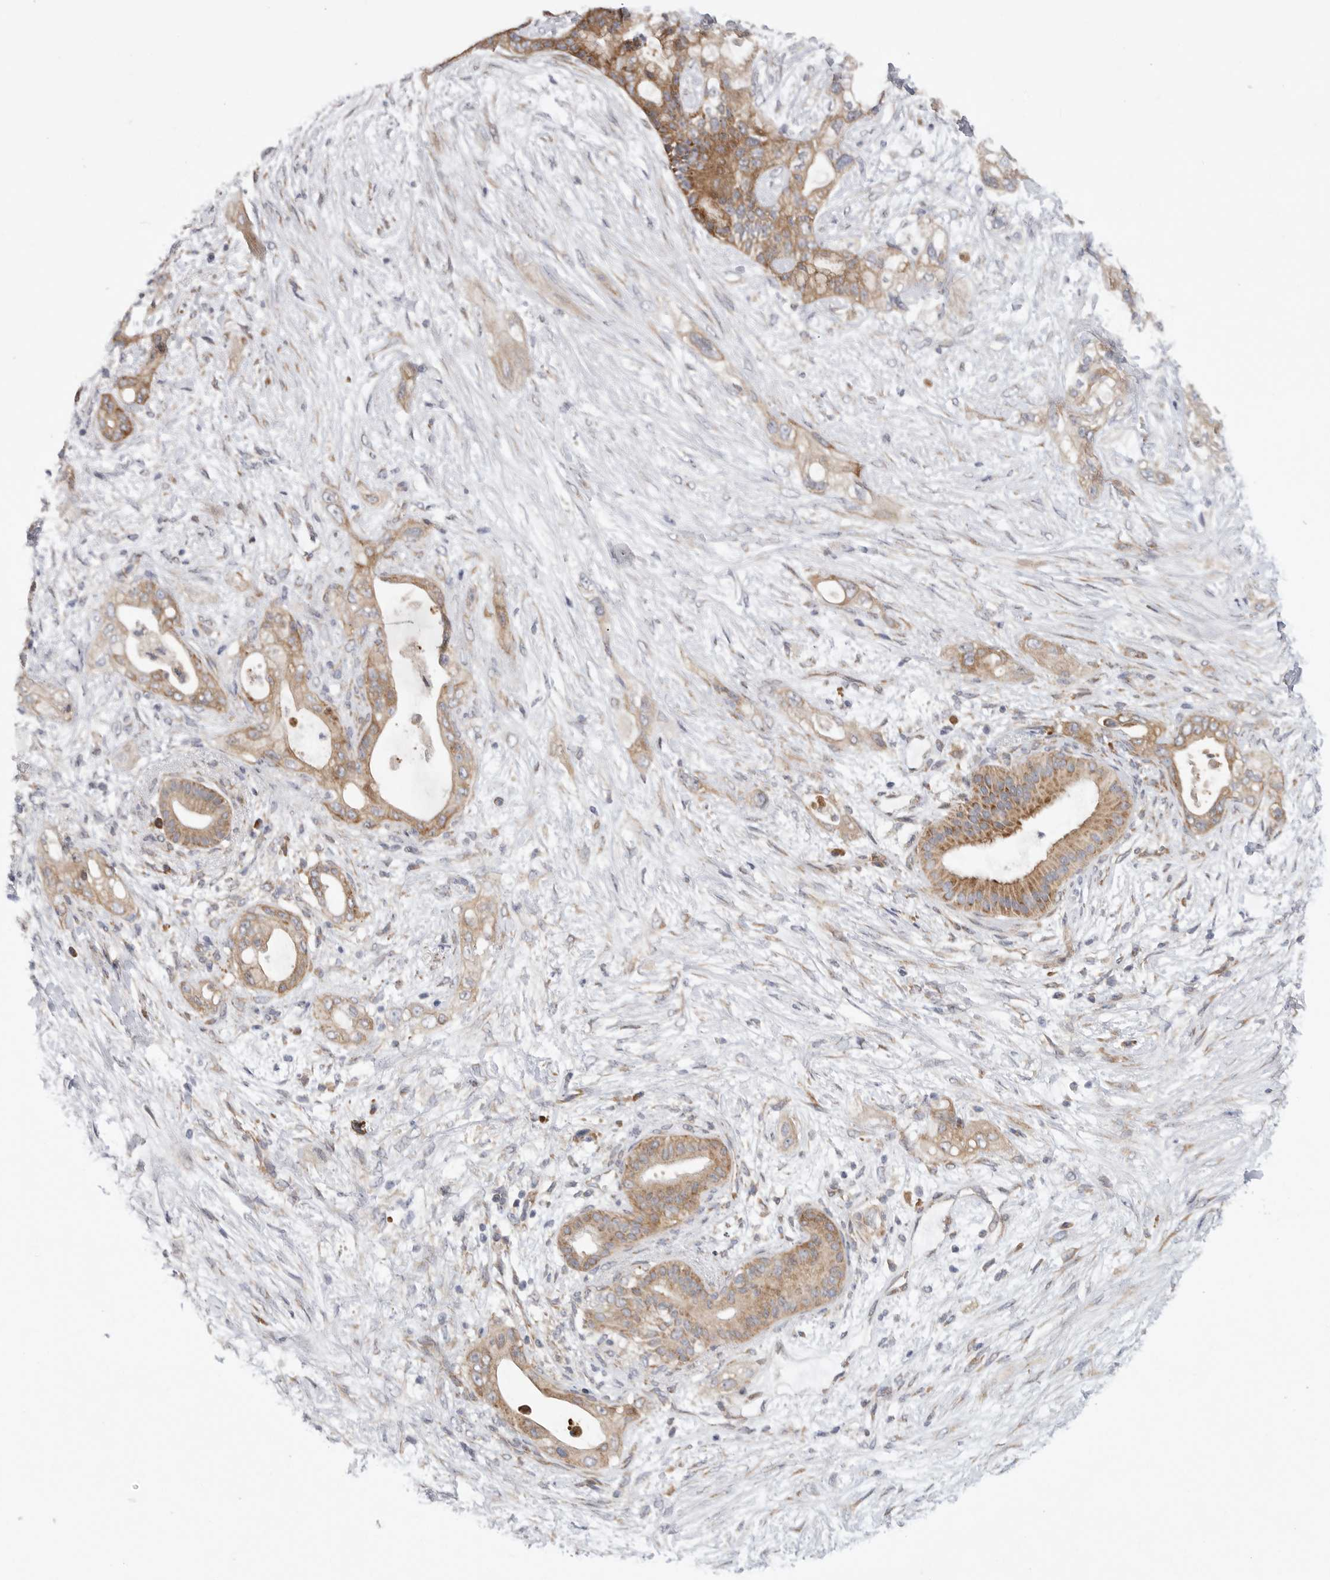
{"staining": {"intensity": "moderate", "quantity": ">75%", "location": "cytoplasmic/membranous"}, "tissue": "pancreatic cancer", "cell_type": "Tumor cells", "image_type": "cancer", "snomed": [{"axis": "morphology", "description": "Adenocarcinoma, NOS"}, {"axis": "topography", "description": "Pancreas"}], "caption": "Brown immunohistochemical staining in human pancreatic cancer exhibits moderate cytoplasmic/membranous expression in about >75% of tumor cells. The protein is shown in brown color, while the nuclei are stained blue.", "gene": "FBXO43", "patient": {"sex": "male", "age": 53}}